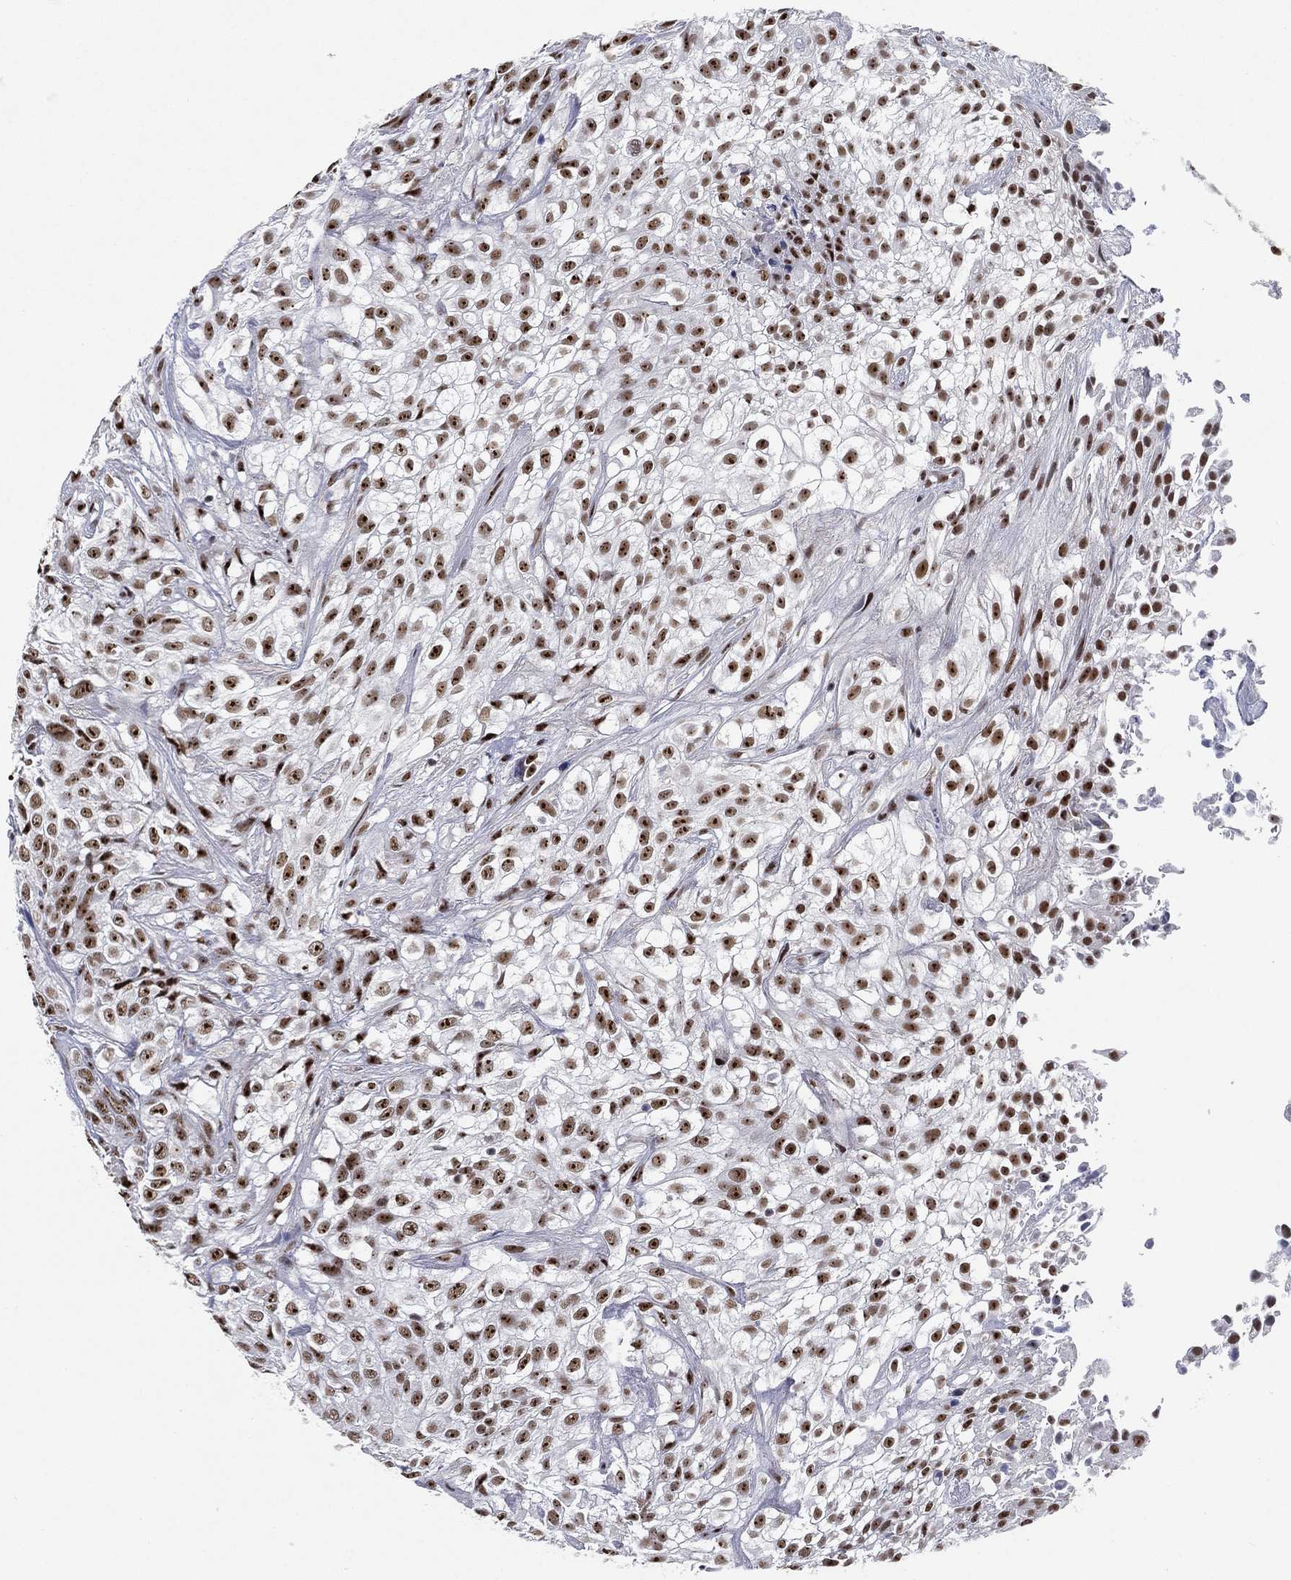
{"staining": {"intensity": "moderate", "quantity": ">75%", "location": "nuclear"}, "tissue": "urothelial cancer", "cell_type": "Tumor cells", "image_type": "cancer", "snomed": [{"axis": "morphology", "description": "Urothelial carcinoma, High grade"}, {"axis": "topography", "description": "Urinary bladder"}], "caption": "Immunohistochemistry photomicrograph of neoplastic tissue: human high-grade urothelial carcinoma stained using IHC reveals medium levels of moderate protein expression localized specifically in the nuclear of tumor cells, appearing as a nuclear brown color.", "gene": "DDX27", "patient": {"sex": "male", "age": 56}}